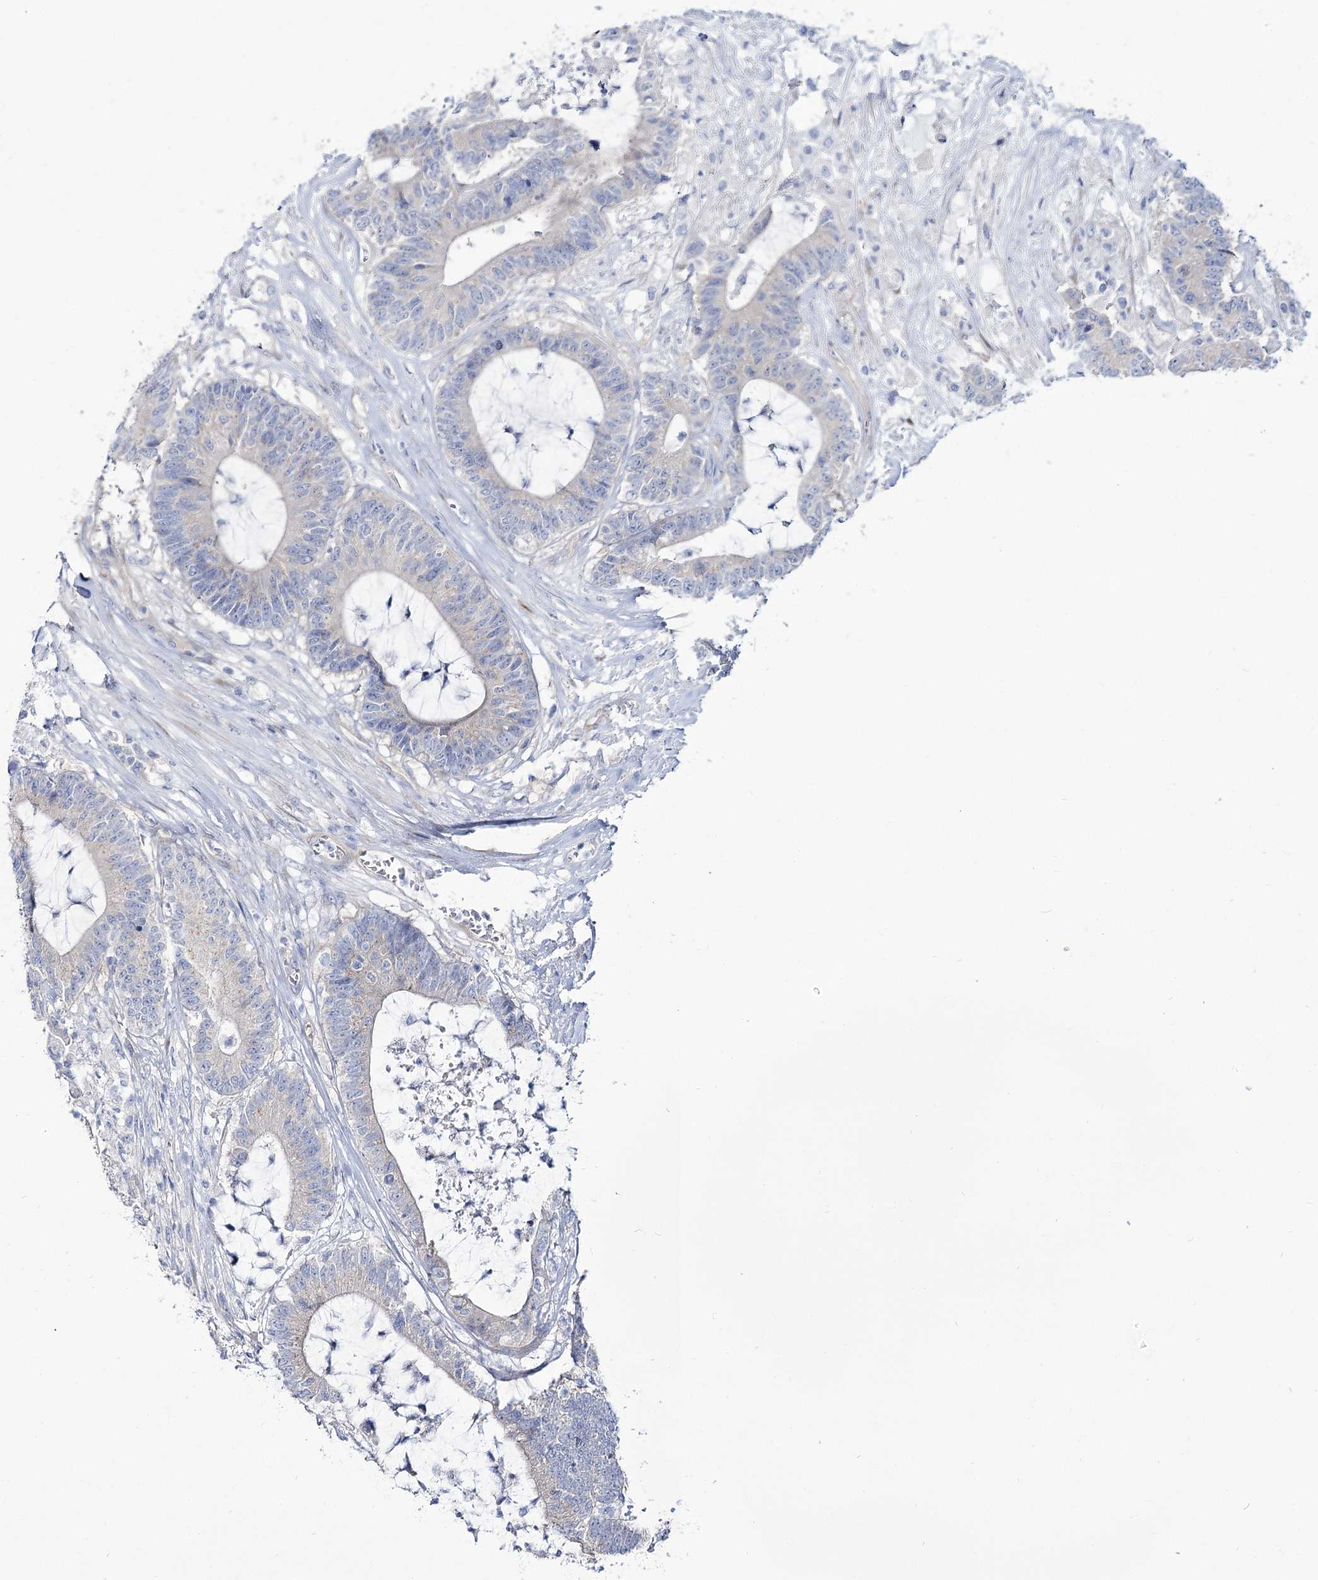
{"staining": {"intensity": "negative", "quantity": "none", "location": "none"}, "tissue": "colorectal cancer", "cell_type": "Tumor cells", "image_type": "cancer", "snomed": [{"axis": "morphology", "description": "Adenocarcinoma, NOS"}, {"axis": "topography", "description": "Colon"}], "caption": "Protein analysis of colorectal cancer (adenocarcinoma) displays no significant positivity in tumor cells.", "gene": "SUOX", "patient": {"sex": "female", "age": 84}}